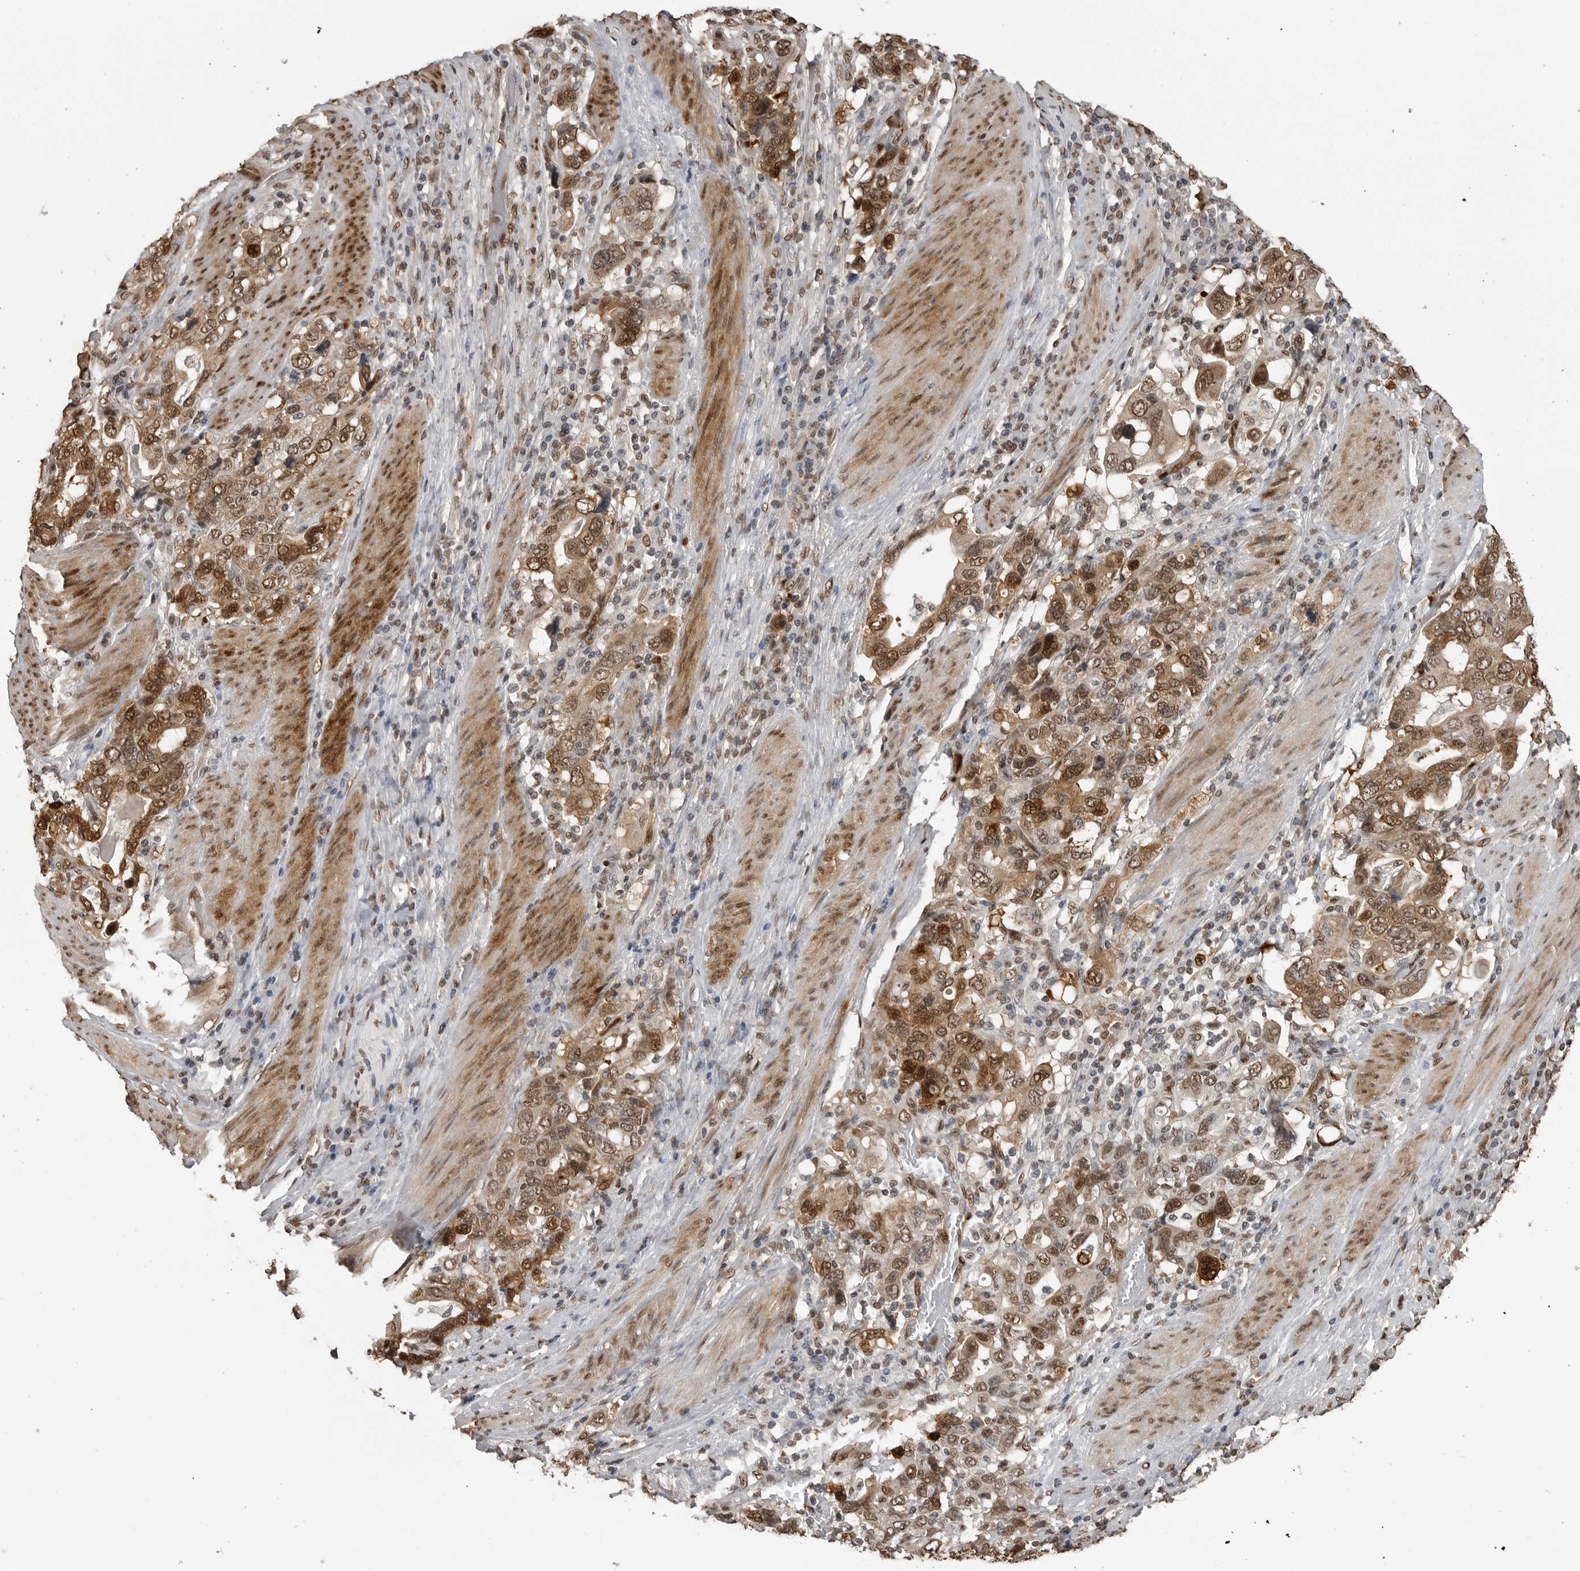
{"staining": {"intensity": "moderate", "quantity": ">75%", "location": "cytoplasmic/membranous,nuclear"}, "tissue": "stomach cancer", "cell_type": "Tumor cells", "image_type": "cancer", "snomed": [{"axis": "morphology", "description": "Adenocarcinoma, NOS"}, {"axis": "topography", "description": "Stomach, upper"}], "caption": "There is medium levels of moderate cytoplasmic/membranous and nuclear positivity in tumor cells of stomach cancer, as demonstrated by immunohistochemical staining (brown color).", "gene": "SMAD2", "patient": {"sex": "male", "age": 62}}